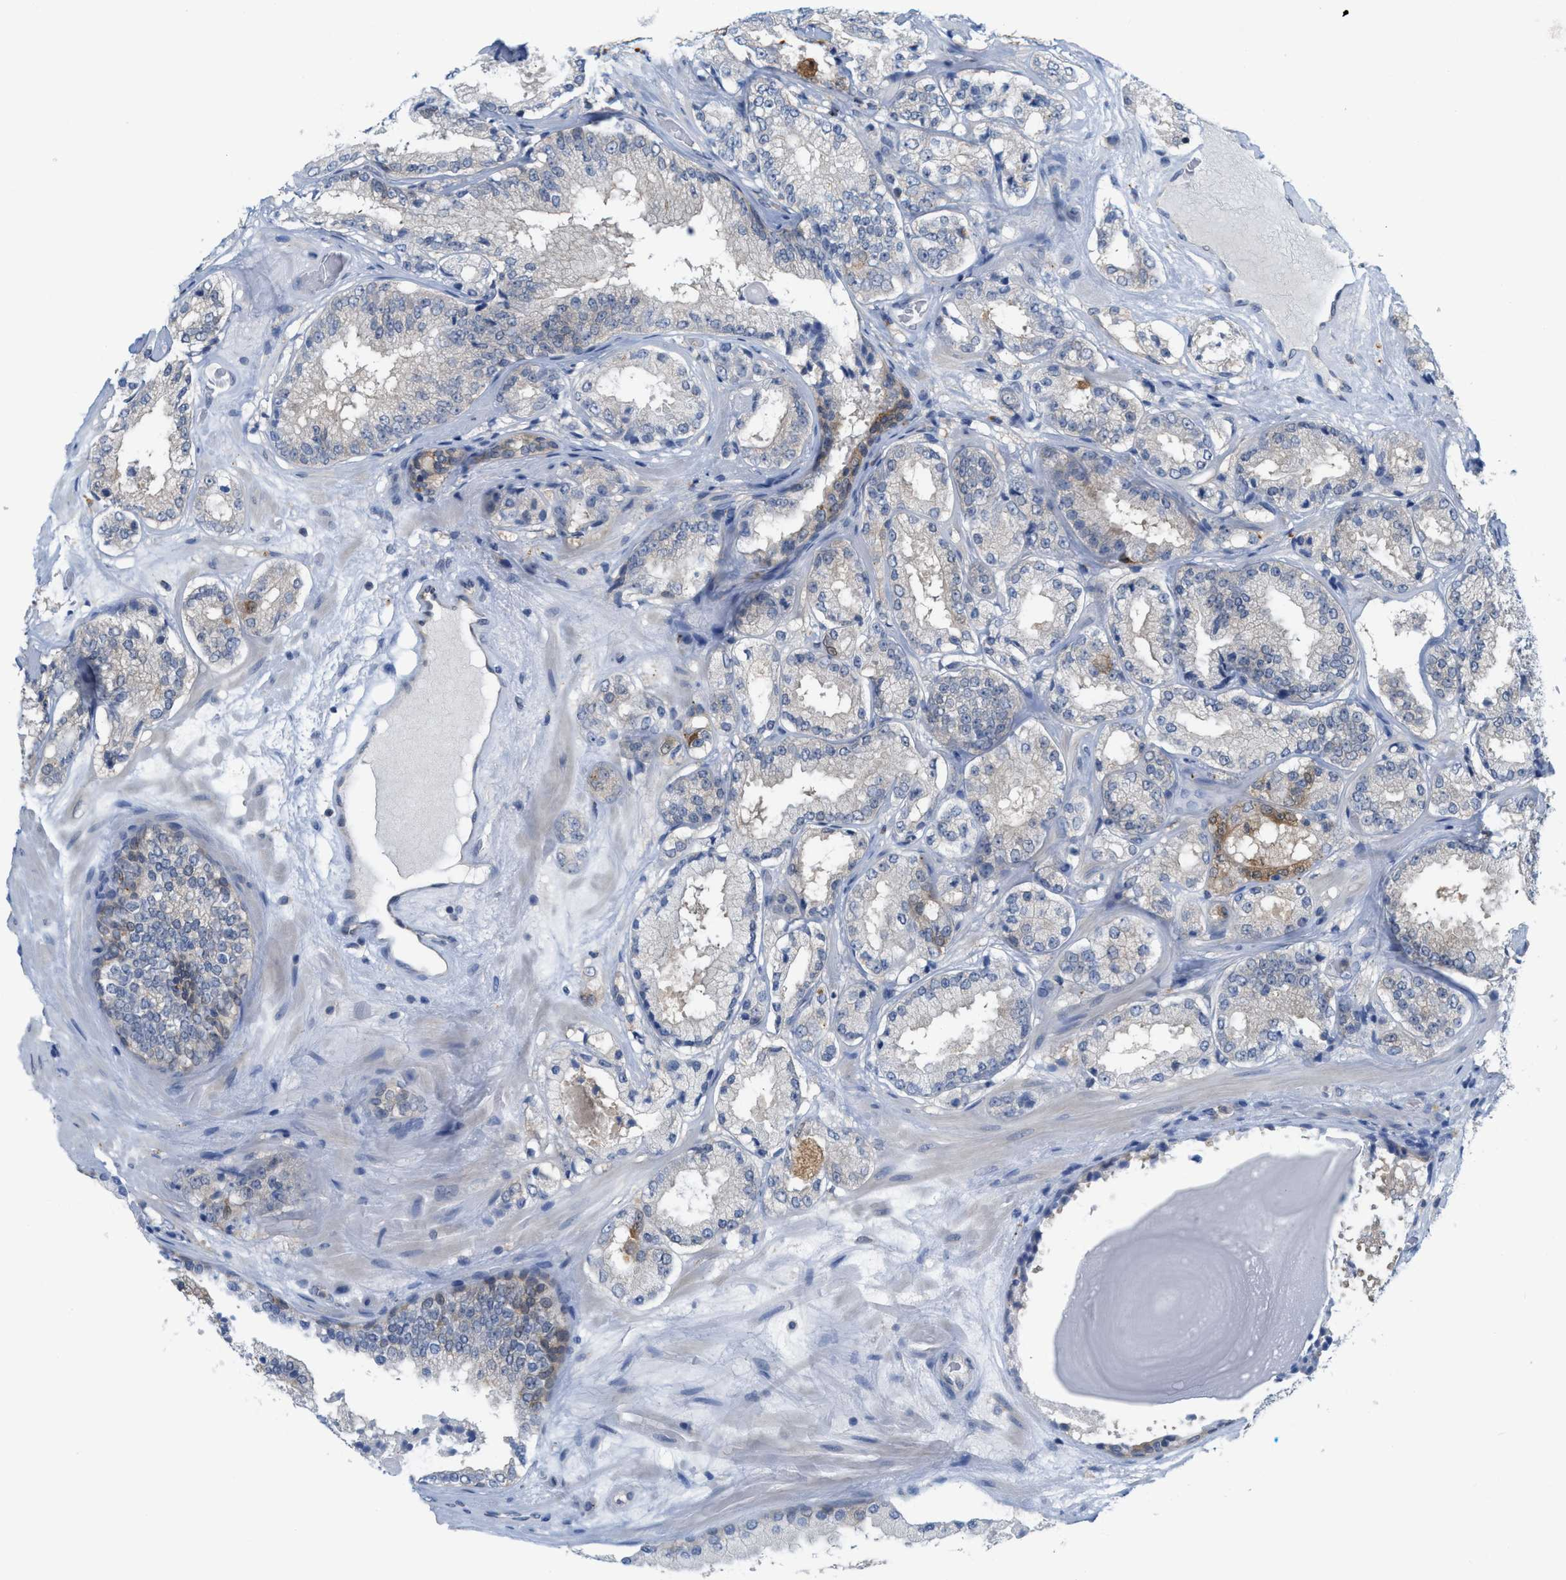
{"staining": {"intensity": "negative", "quantity": "none", "location": "none"}, "tissue": "prostate cancer", "cell_type": "Tumor cells", "image_type": "cancer", "snomed": [{"axis": "morphology", "description": "Adenocarcinoma, High grade"}, {"axis": "topography", "description": "Prostate"}], "caption": "Immunohistochemical staining of human prostate cancer shows no significant positivity in tumor cells.", "gene": "CSTB", "patient": {"sex": "male", "age": 65}}